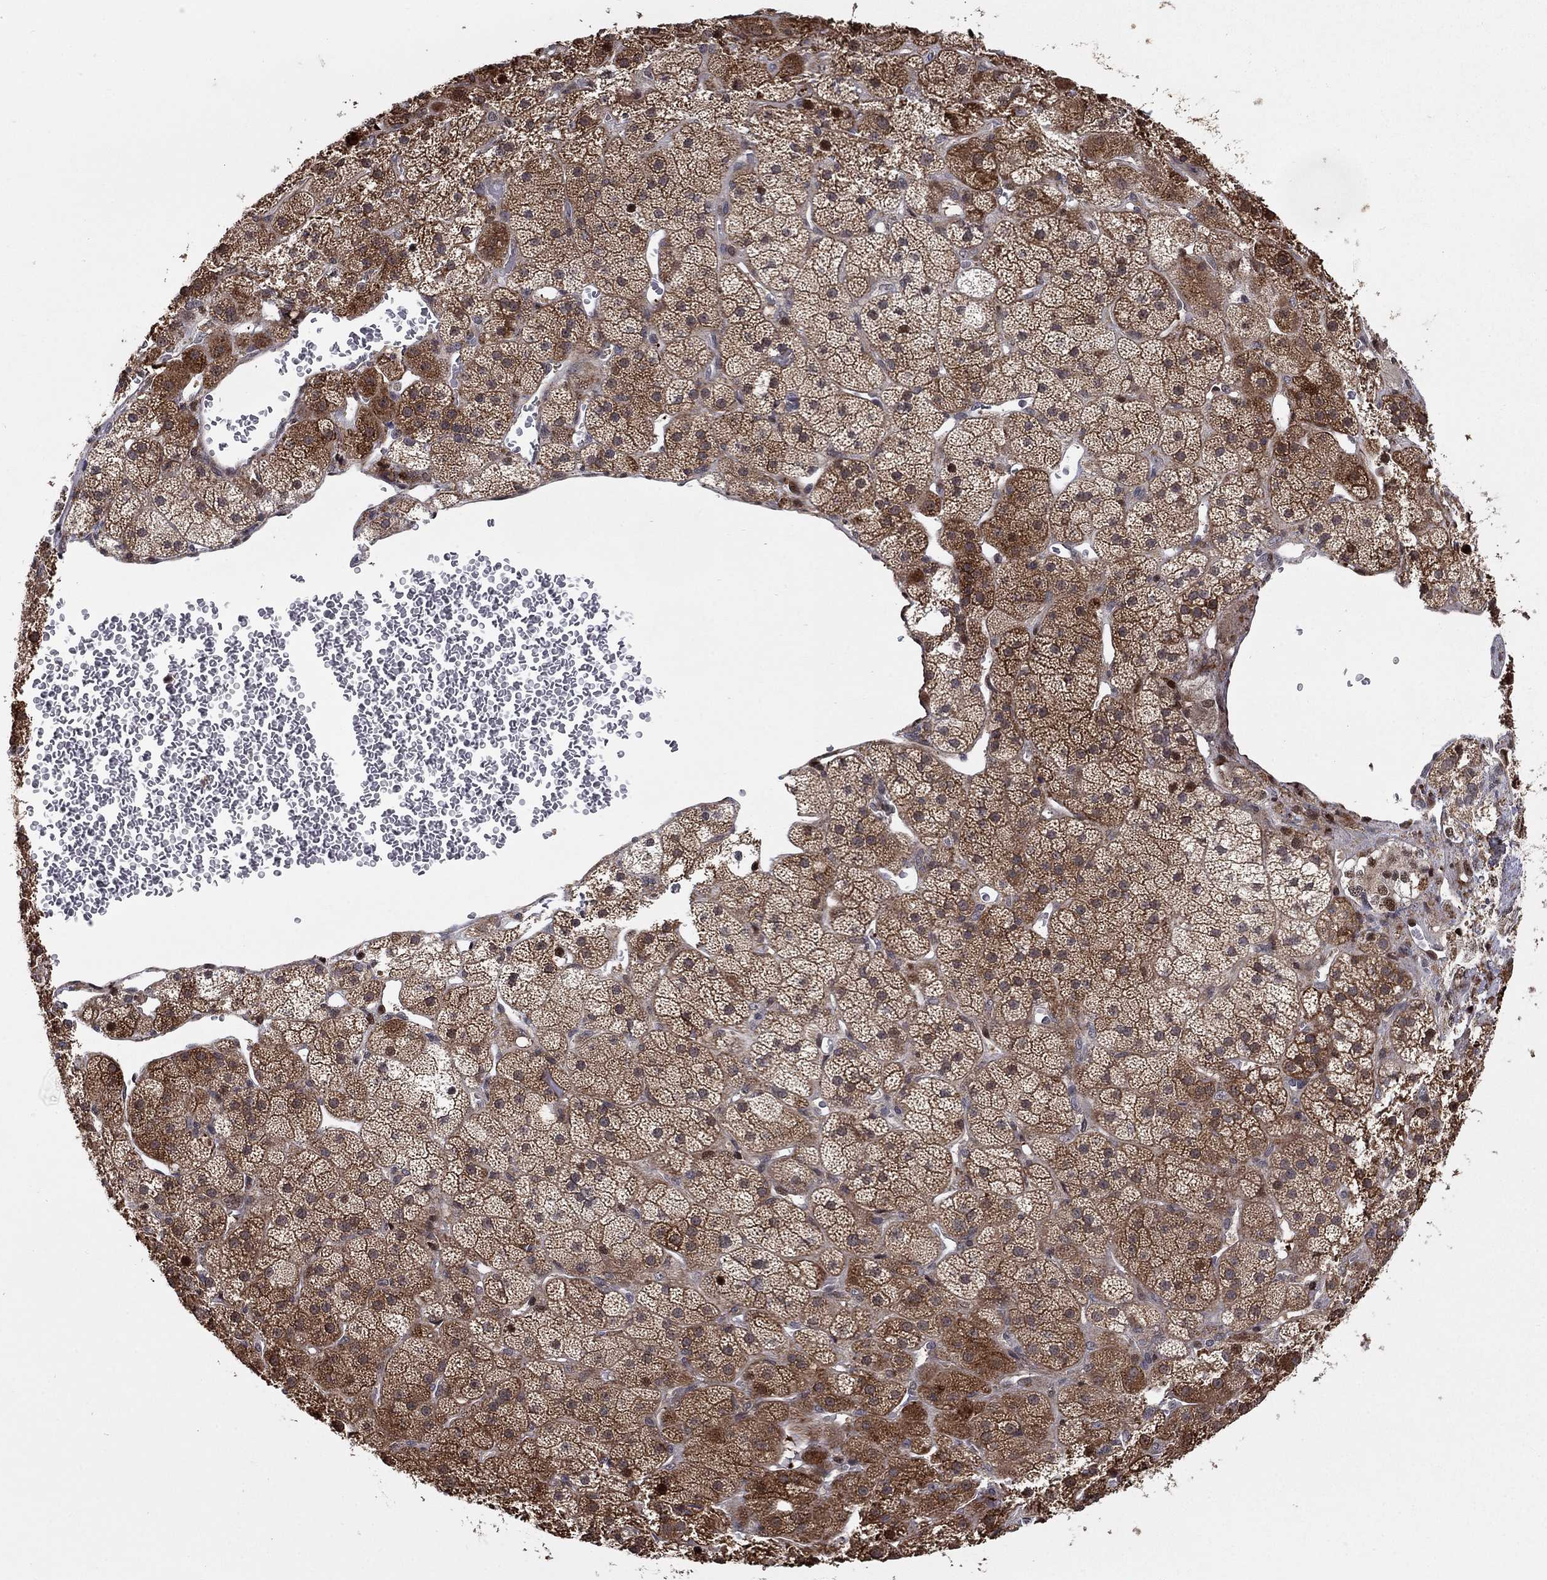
{"staining": {"intensity": "strong", "quantity": "25%-75%", "location": "cytoplasmic/membranous,nuclear"}, "tissue": "adrenal gland", "cell_type": "Glandular cells", "image_type": "normal", "snomed": [{"axis": "morphology", "description": "Normal tissue, NOS"}, {"axis": "topography", "description": "Adrenal gland"}], "caption": "Immunohistochemistry image of unremarkable adrenal gland stained for a protein (brown), which displays high levels of strong cytoplasmic/membranous,nuclear expression in approximately 25%-75% of glandular cells.", "gene": "LPCAT4", "patient": {"sex": "male", "age": 57}}